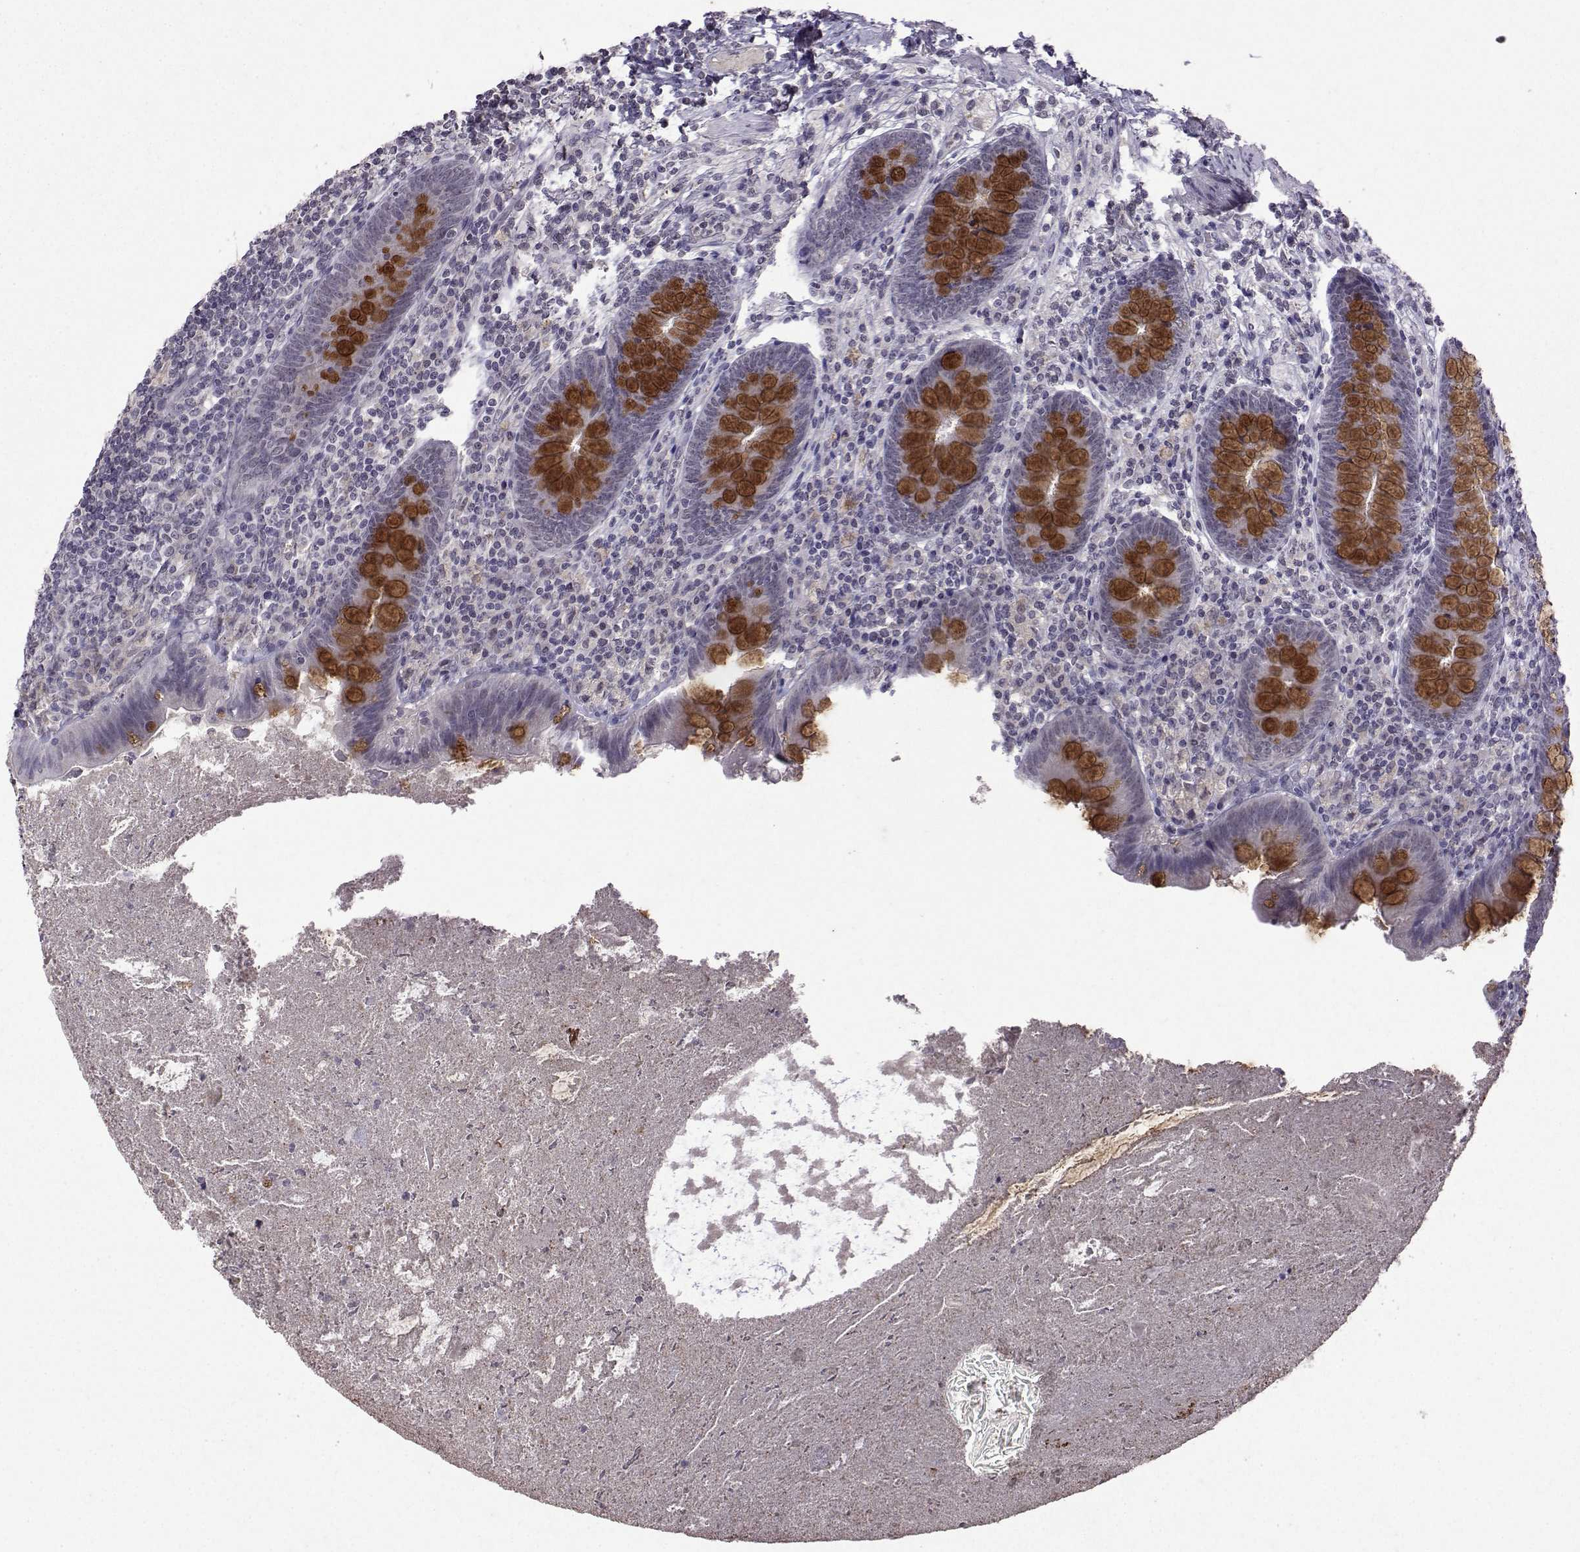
{"staining": {"intensity": "strong", "quantity": "25%-75%", "location": "cytoplasmic/membranous"}, "tissue": "appendix", "cell_type": "Glandular cells", "image_type": "normal", "snomed": [{"axis": "morphology", "description": "Normal tissue, NOS"}, {"axis": "topography", "description": "Appendix"}], "caption": "Strong cytoplasmic/membranous staining for a protein is present in about 25%-75% of glandular cells of benign appendix using IHC.", "gene": "CCL28", "patient": {"sex": "male", "age": 47}}